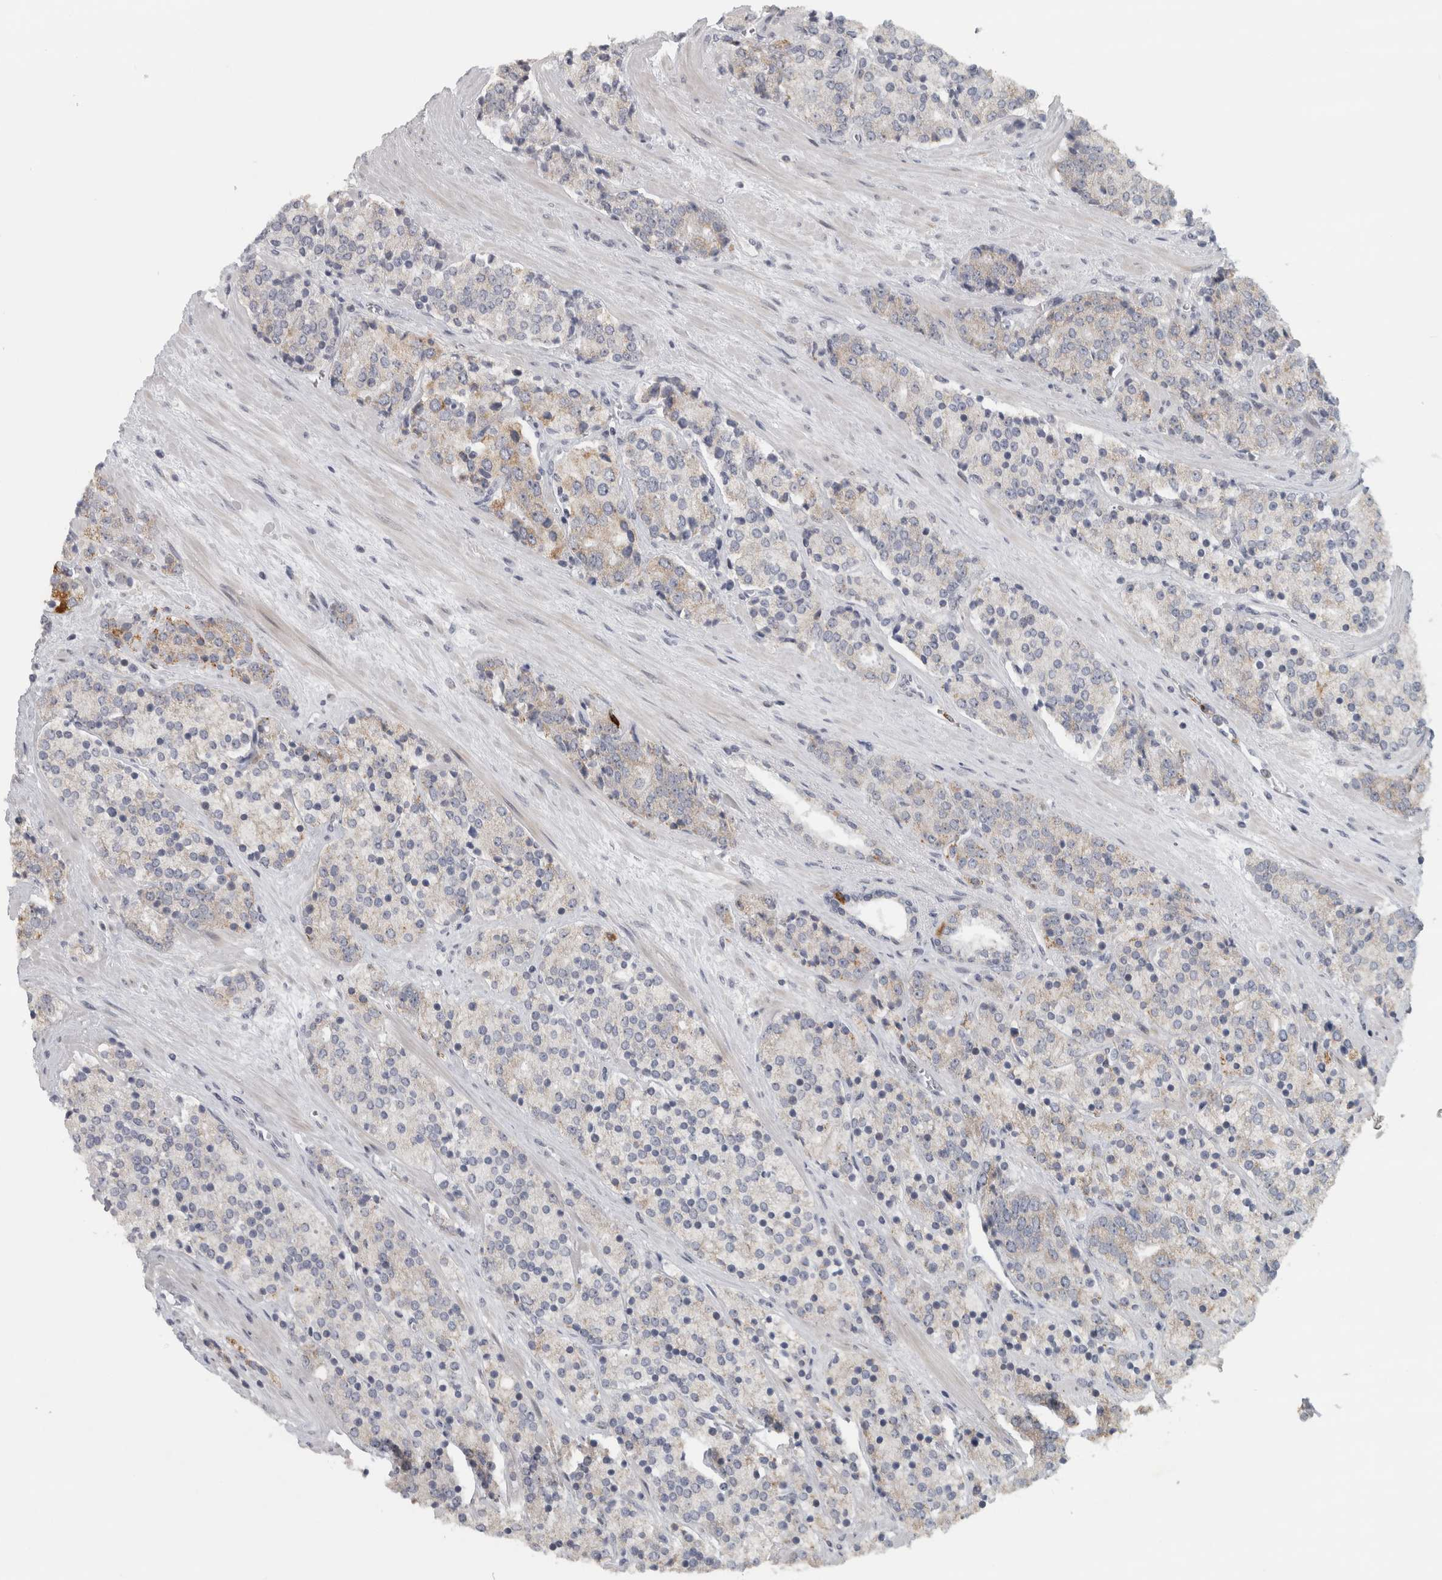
{"staining": {"intensity": "weak", "quantity": "25%-75%", "location": "cytoplasmic/membranous"}, "tissue": "prostate cancer", "cell_type": "Tumor cells", "image_type": "cancer", "snomed": [{"axis": "morphology", "description": "Adenocarcinoma, High grade"}, {"axis": "topography", "description": "Prostate"}], "caption": "Protein staining exhibits weak cytoplasmic/membranous positivity in about 25%-75% of tumor cells in high-grade adenocarcinoma (prostate).", "gene": "PTPRN2", "patient": {"sex": "male", "age": 71}}